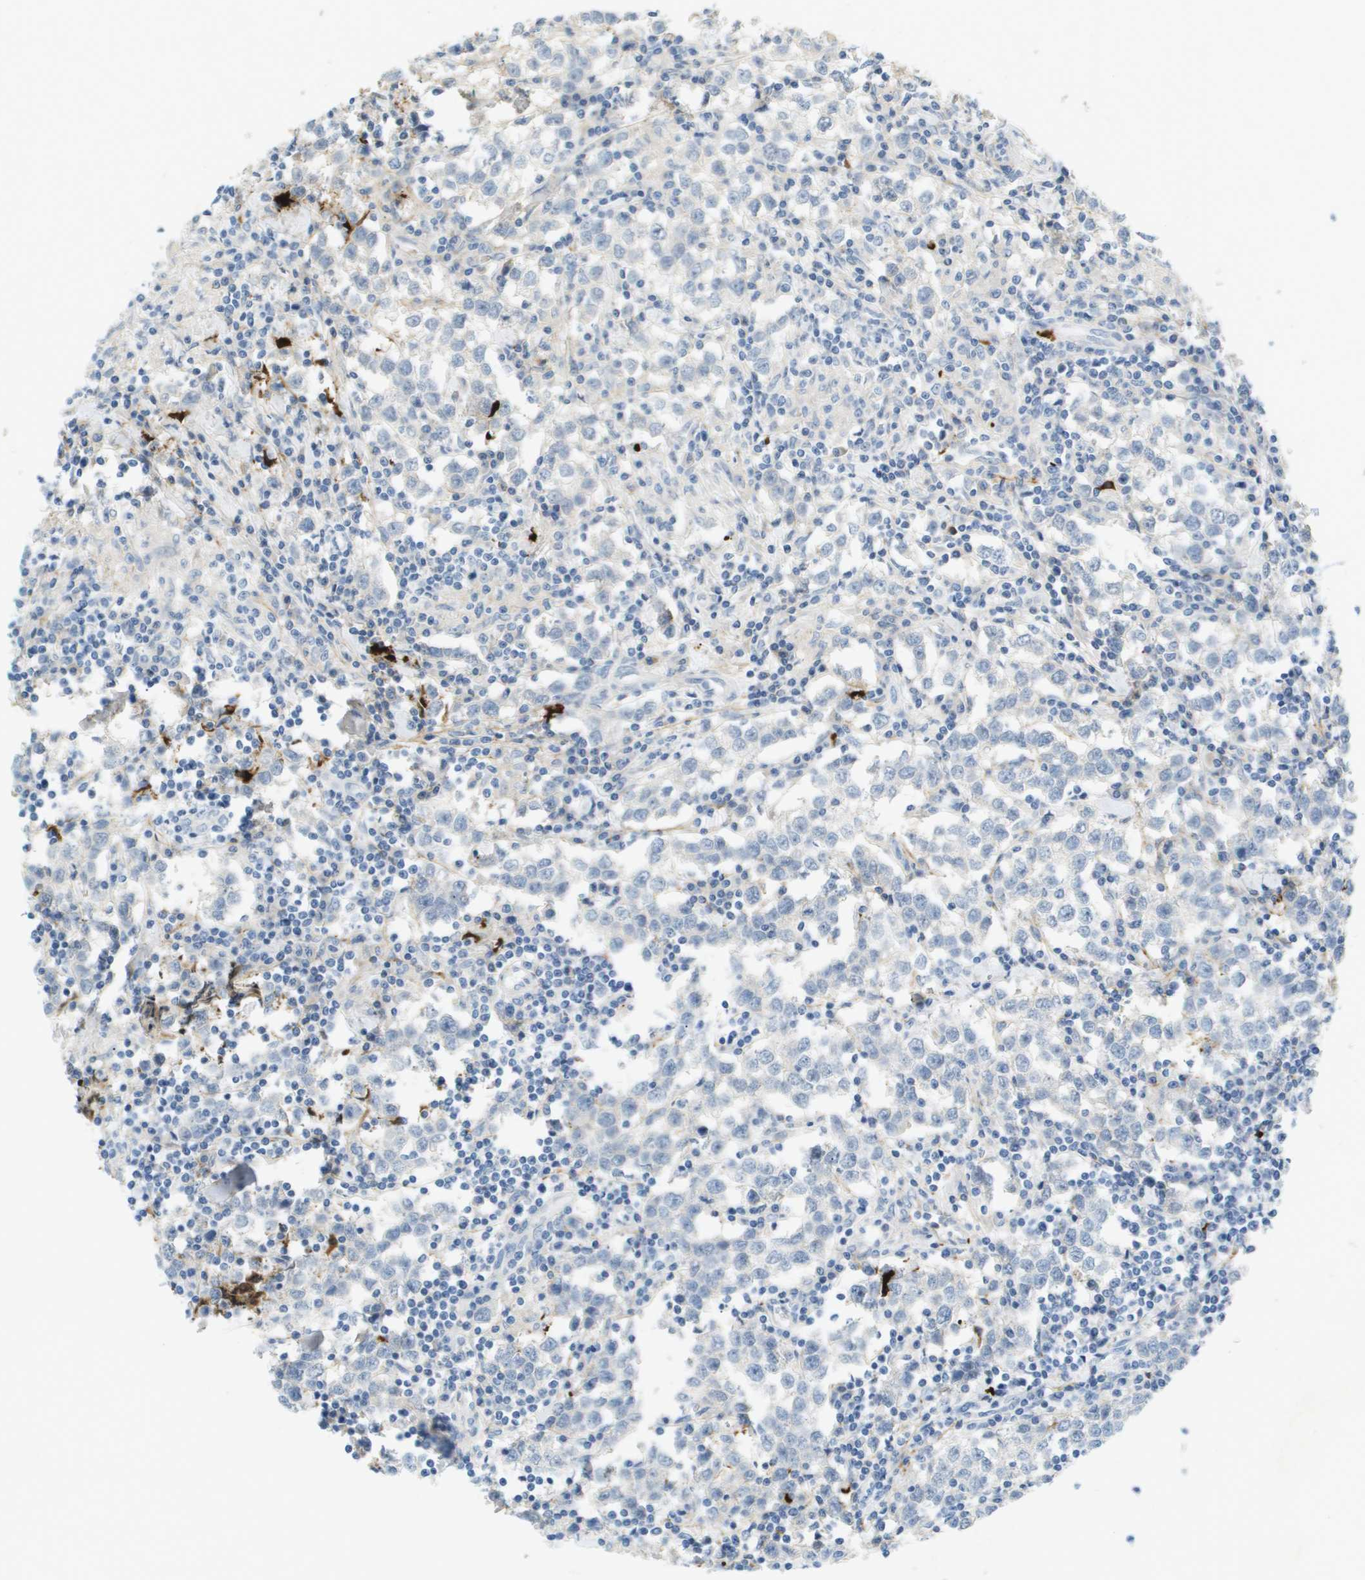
{"staining": {"intensity": "negative", "quantity": "none", "location": "none"}, "tissue": "testis cancer", "cell_type": "Tumor cells", "image_type": "cancer", "snomed": [{"axis": "morphology", "description": "Seminoma, NOS"}, {"axis": "morphology", "description": "Carcinoma, Embryonal, NOS"}, {"axis": "topography", "description": "Testis"}], "caption": "Testis cancer (embryonal carcinoma) stained for a protein using IHC displays no staining tumor cells.", "gene": "VTN", "patient": {"sex": "male", "age": 36}}